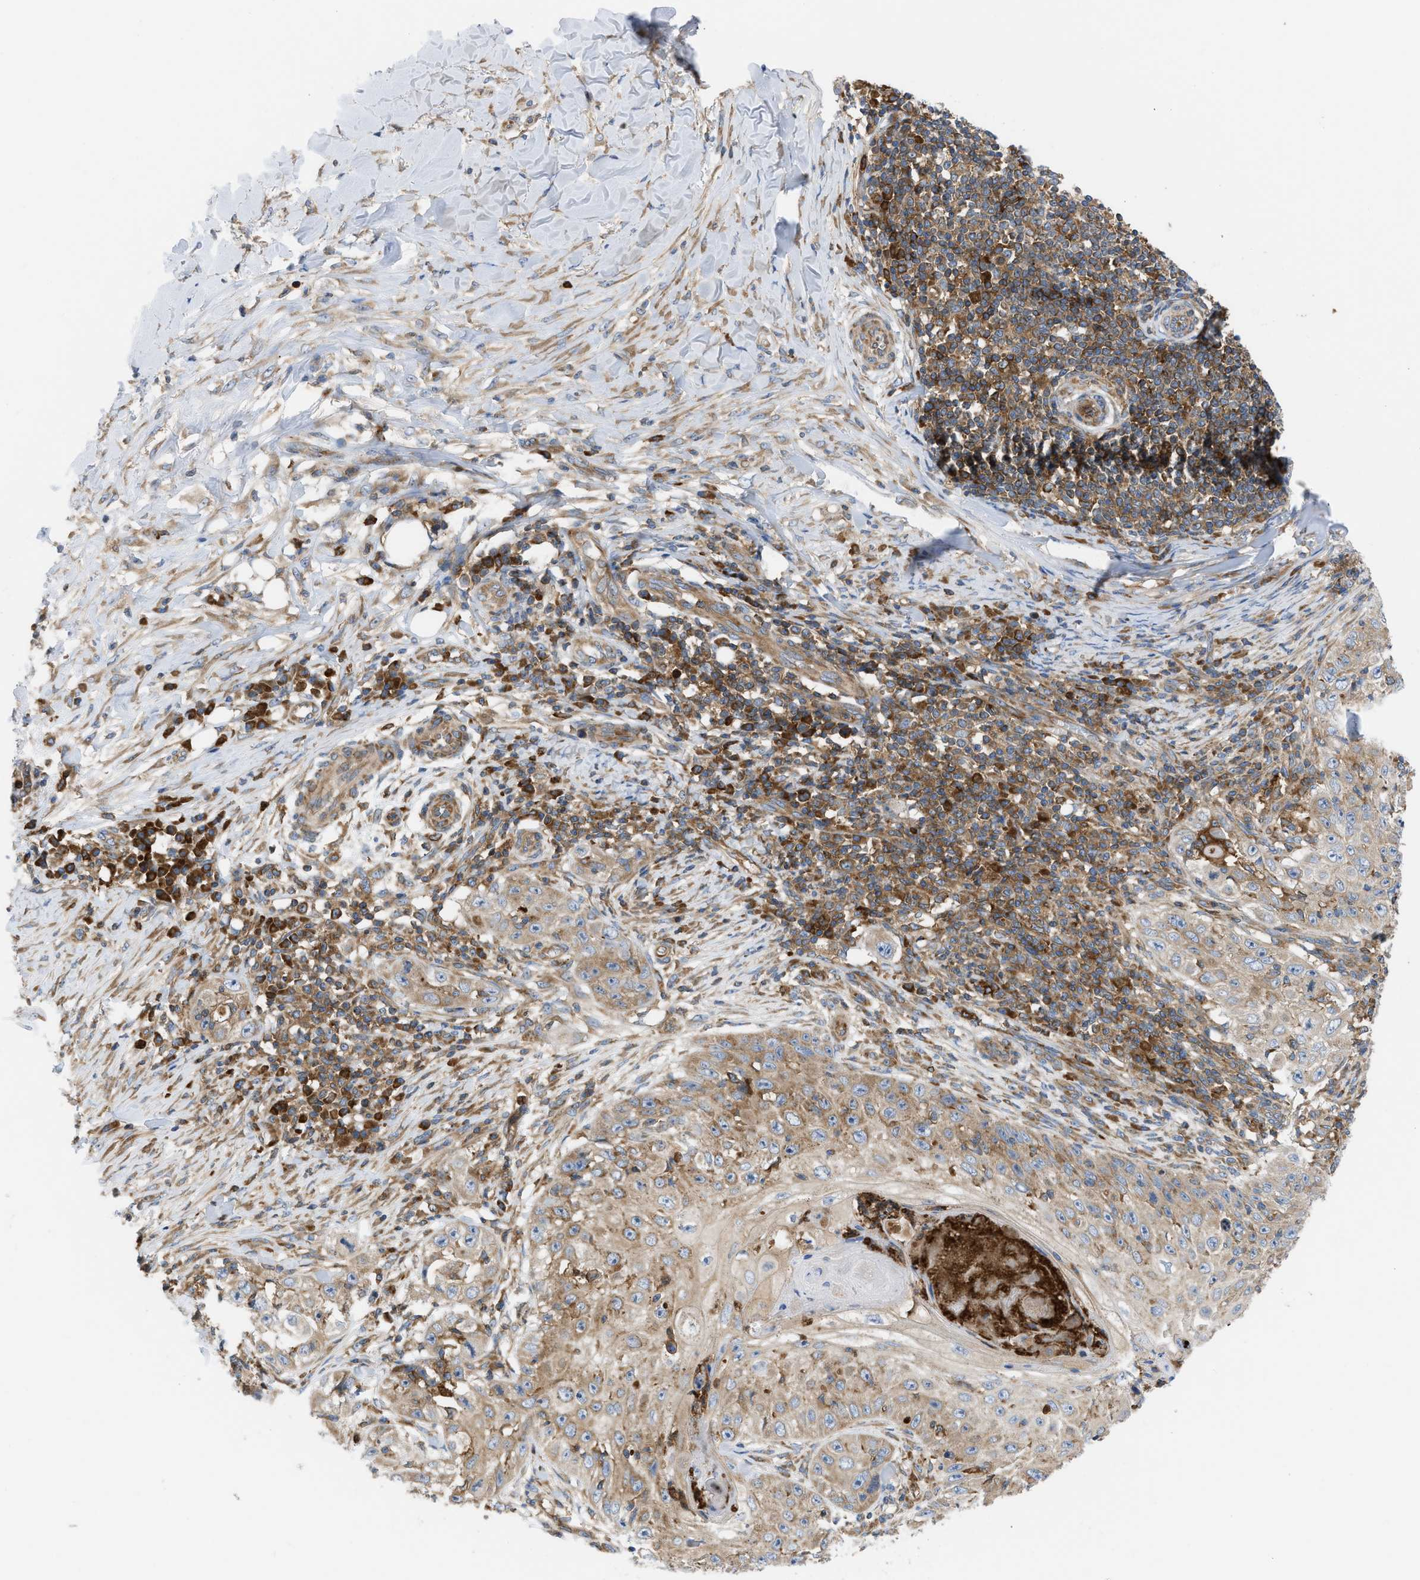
{"staining": {"intensity": "moderate", "quantity": ">75%", "location": "cytoplasmic/membranous"}, "tissue": "skin cancer", "cell_type": "Tumor cells", "image_type": "cancer", "snomed": [{"axis": "morphology", "description": "Squamous cell carcinoma, NOS"}, {"axis": "topography", "description": "Skin"}], "caption": "Immunohistochemical staining of skin cancer (squamous cell carcinoma) reveals medium levels of moderate cytoplasmic/membranous protein staining in approximately >75% of tumor cells.", "gene": "GPAT4", "patient": {"sex": "male", "age": 86}}